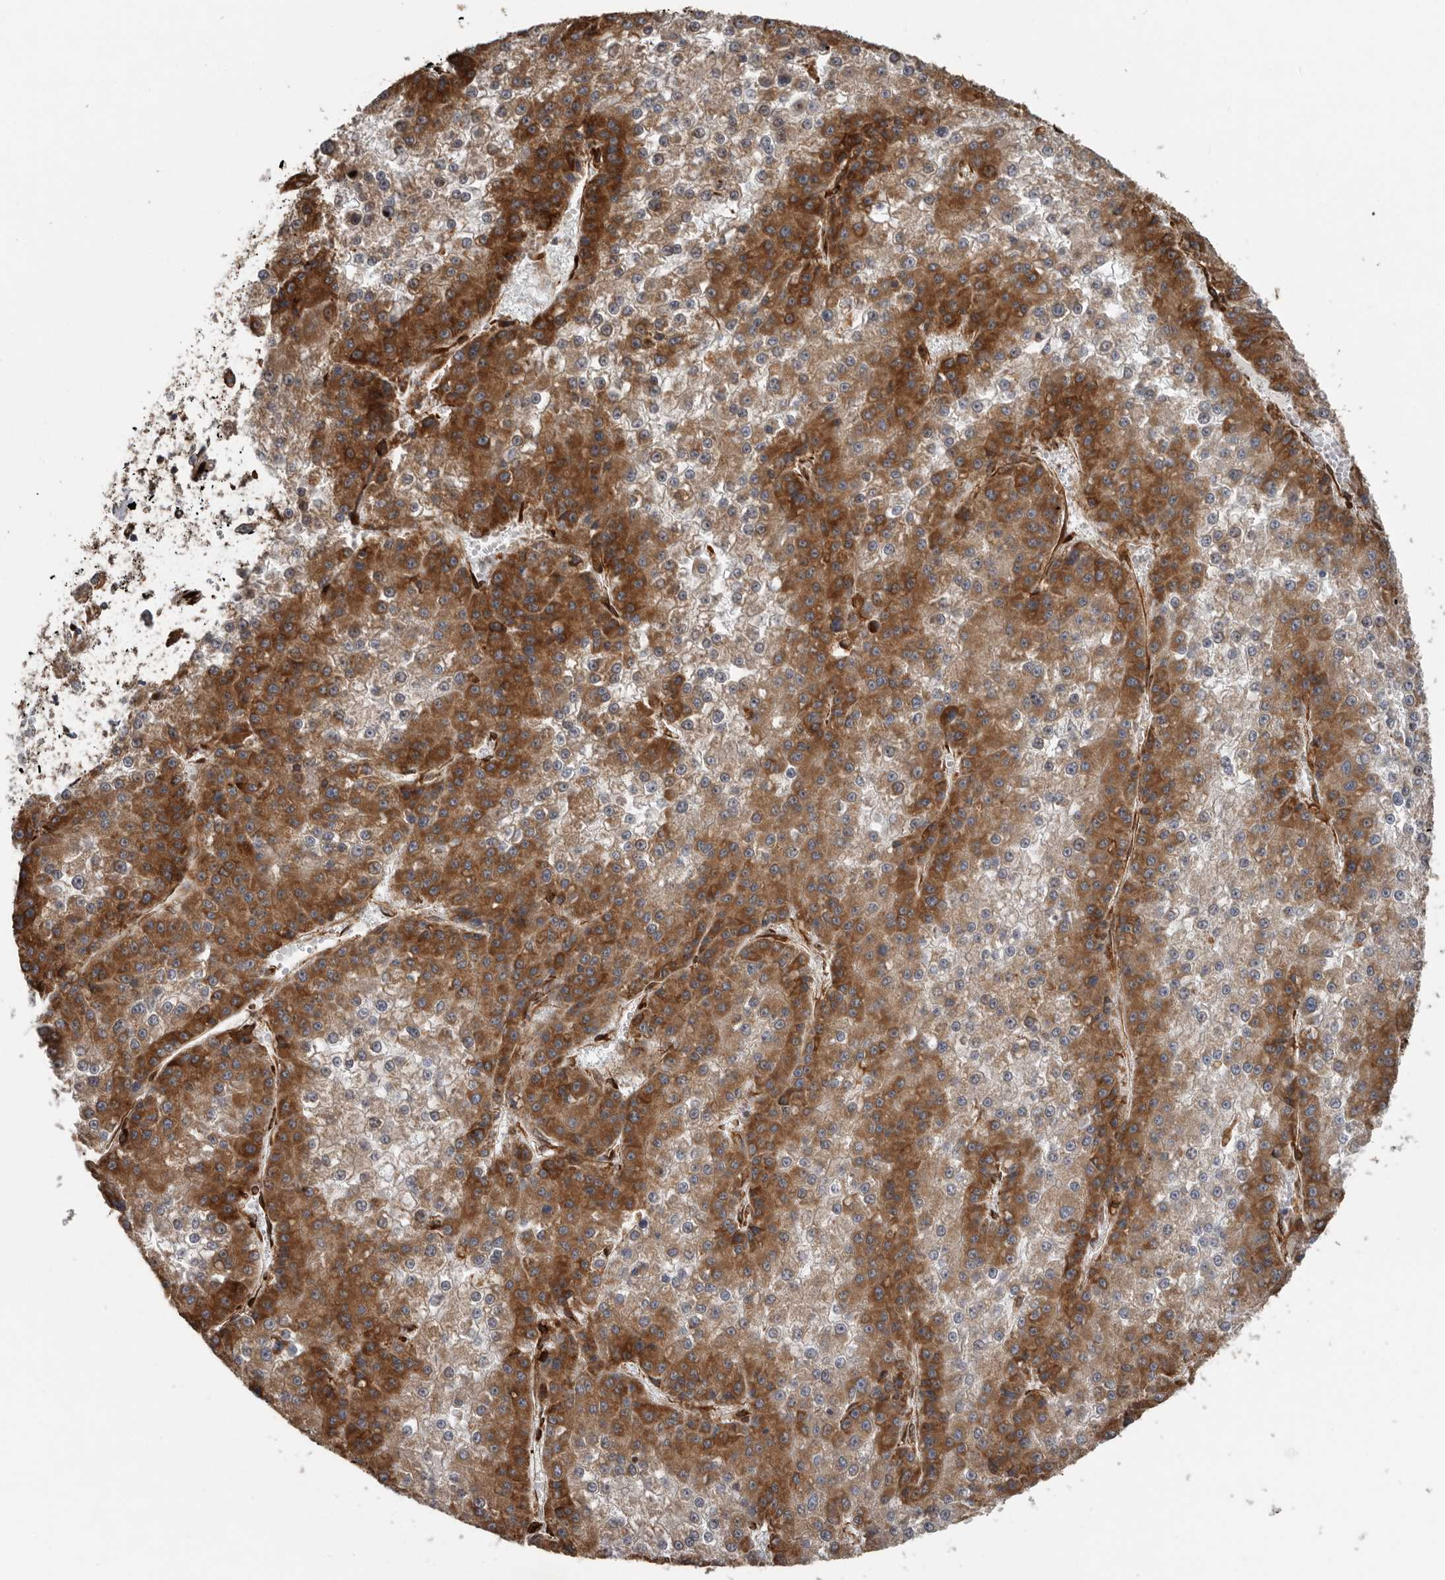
{"staining": {"intensity": "moderate", "quantity": ">75%", "location": "cytoplasmic/membranous"}, "tissue": "liver cancer", "cell_type": "Tumor cells", "image_type": "cancer", "snomed": [{"axis": "morphology", "description": "Carcinoma, Hepatocellular, NOS"}, {"axis": "topography", "description": "Liver"}], "caption": "An immunohistochemistry (IHC) micrograph of neoplastic tissue is shown. Protein staining in brown shows moderate cytoplasmic/membranous positivity in liver hepatocellular carcinoma within tumor cells.", "gene": "CEP350", "patient": {"sex": "female", "age": 73}}